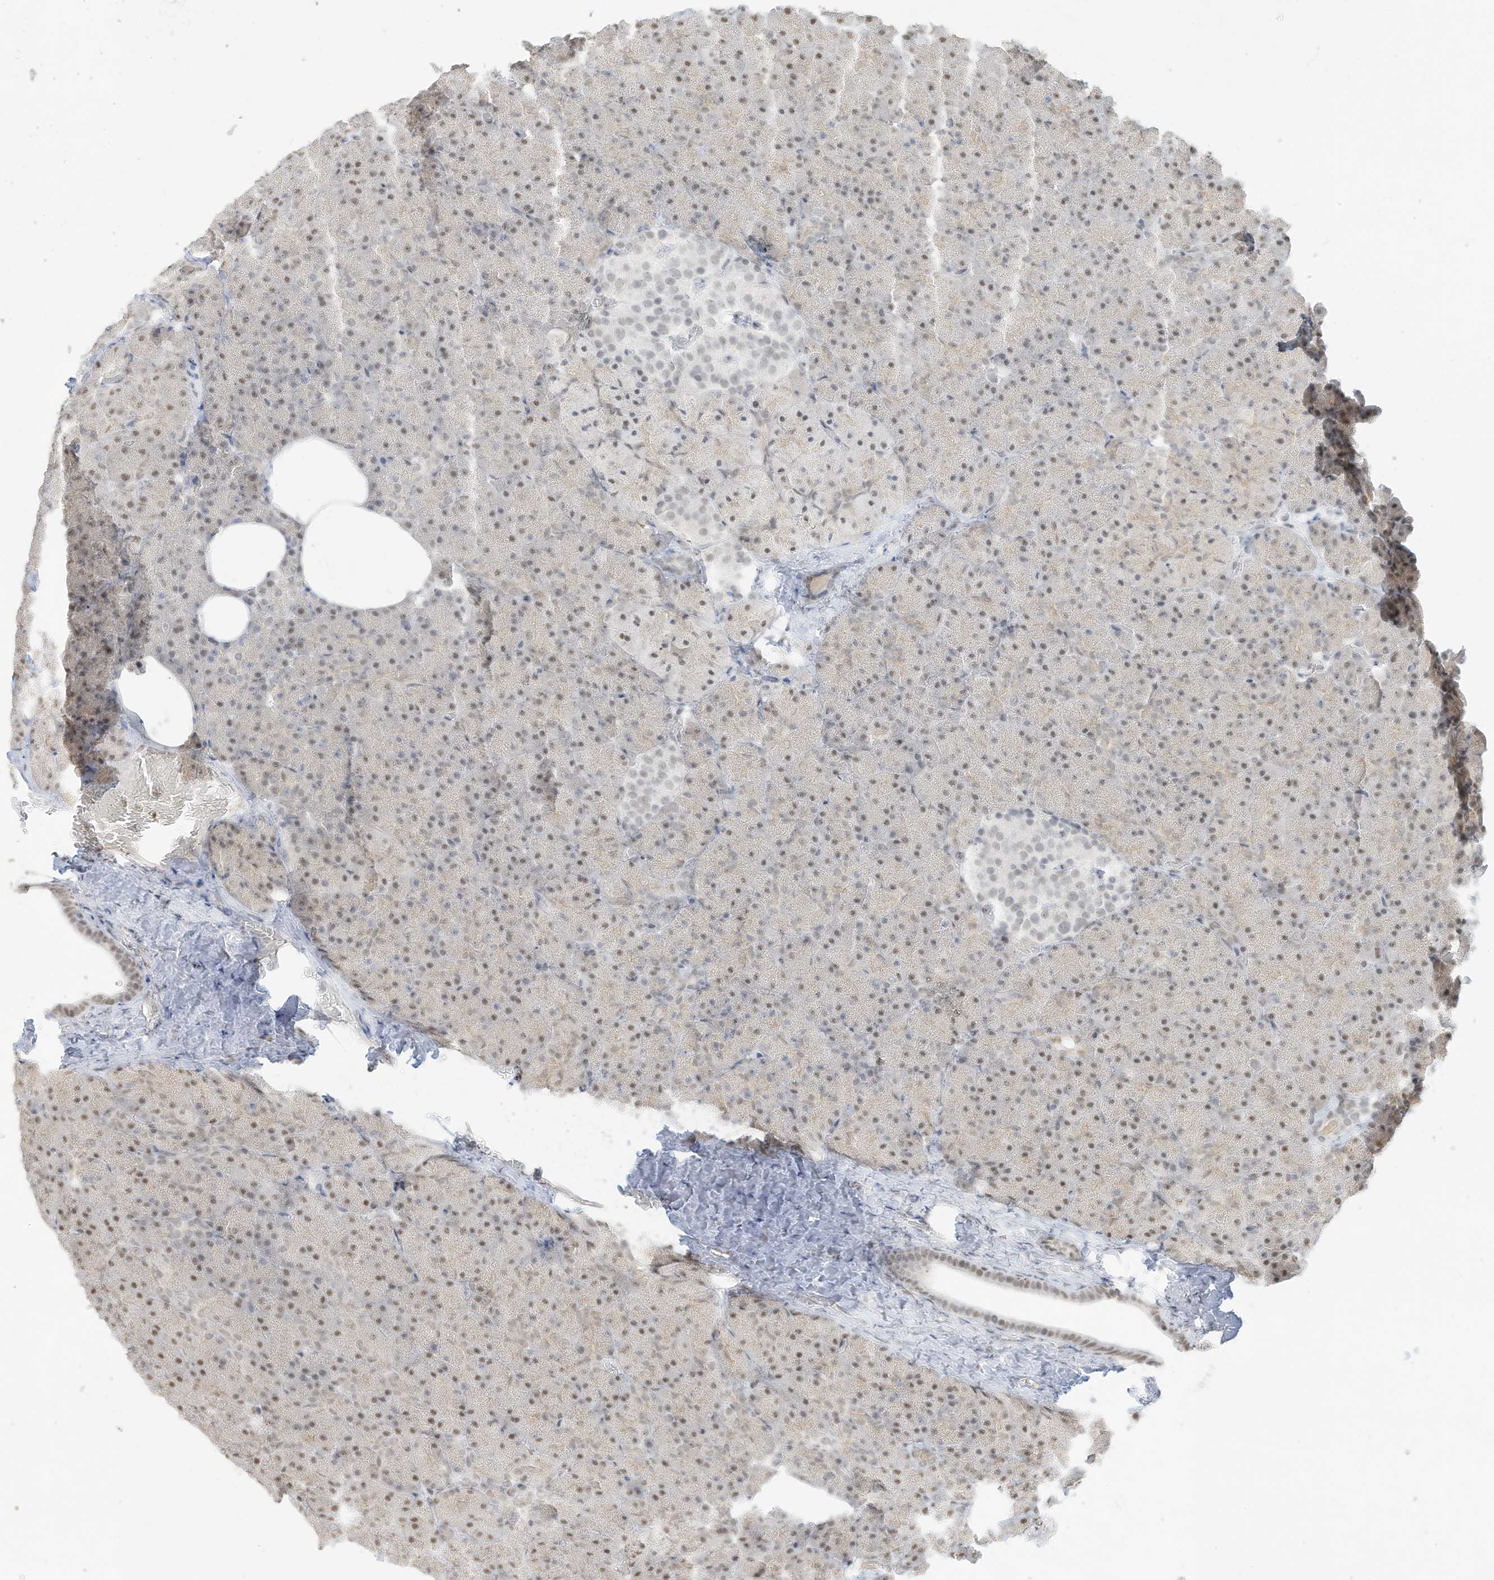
{"staining": {"intensity": "moderate", "quantity": "25%-75%", "location": "nuclear"}, "tissue": "pancreas", "cell_type": "Exocrine glandular cells", "image_type": "normal", "snomed": [{"axis": "morphology", "description": "Normal tissue, NOS"}, {"axis": "morphology", "description": "Carcinoid, malignant, NOS"}, {"axis": "topography", "description": "Pancreas"}], "caption": "High-magnification brightfield microscopy of unremarkable pancreas stained with DAB (3,3'-diaminobenzidine) (brown) and counterstained with hematoxylin (blue). exocrine glandular cells exhibit moderate nuclear positivity is appreciated in about25%-75% of cells. Using DAB (brown) and hematoxylin (blue) stains, captured at high magnification using brightfield microscopy.", "gene": "NHSL1", "patient": {"sex": "female", "age": 35}}